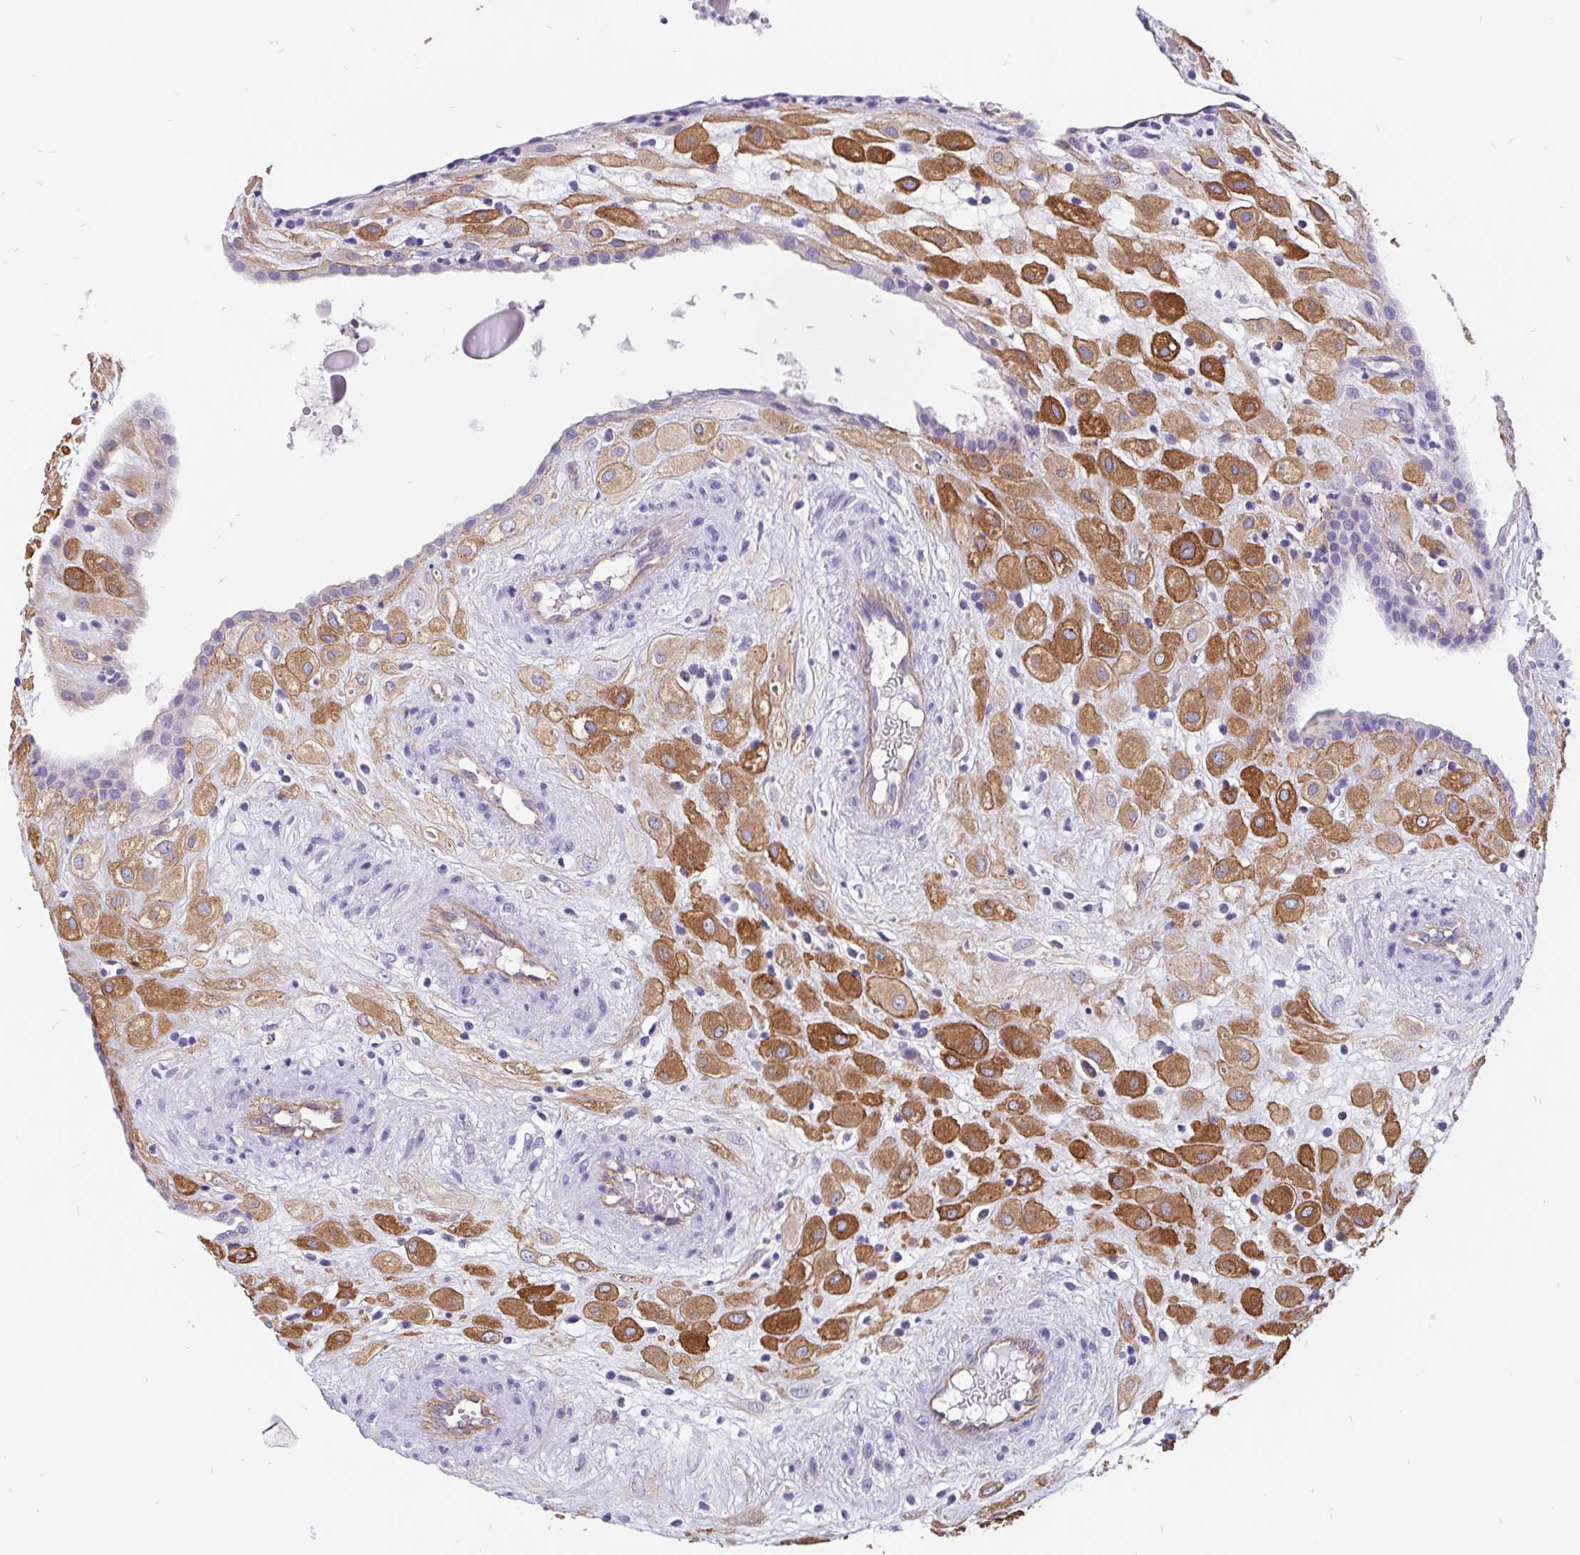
{"staining": {"intensity": "strong", "quantity": ">75%", "location": "cytoplasmic/membranous"}, "tissue": "placenta", "cell_type": "Decidual cells", "image_type": "normal", "snomed": [{"axis": "morphology", "description": "Normal tissue, NOS"}, {"axis": "topography", "description": "Placenta"}], "caption": "DAB (3,3'-diaminobenzidine) immunohistochemical staining of benign human placenta demonstrates strong cytoplasmic/membranous protein expression in approximately >75% of decidual cells.", "gene": "LIMCH1", "patient": {"sex": "female", "age": 24}}